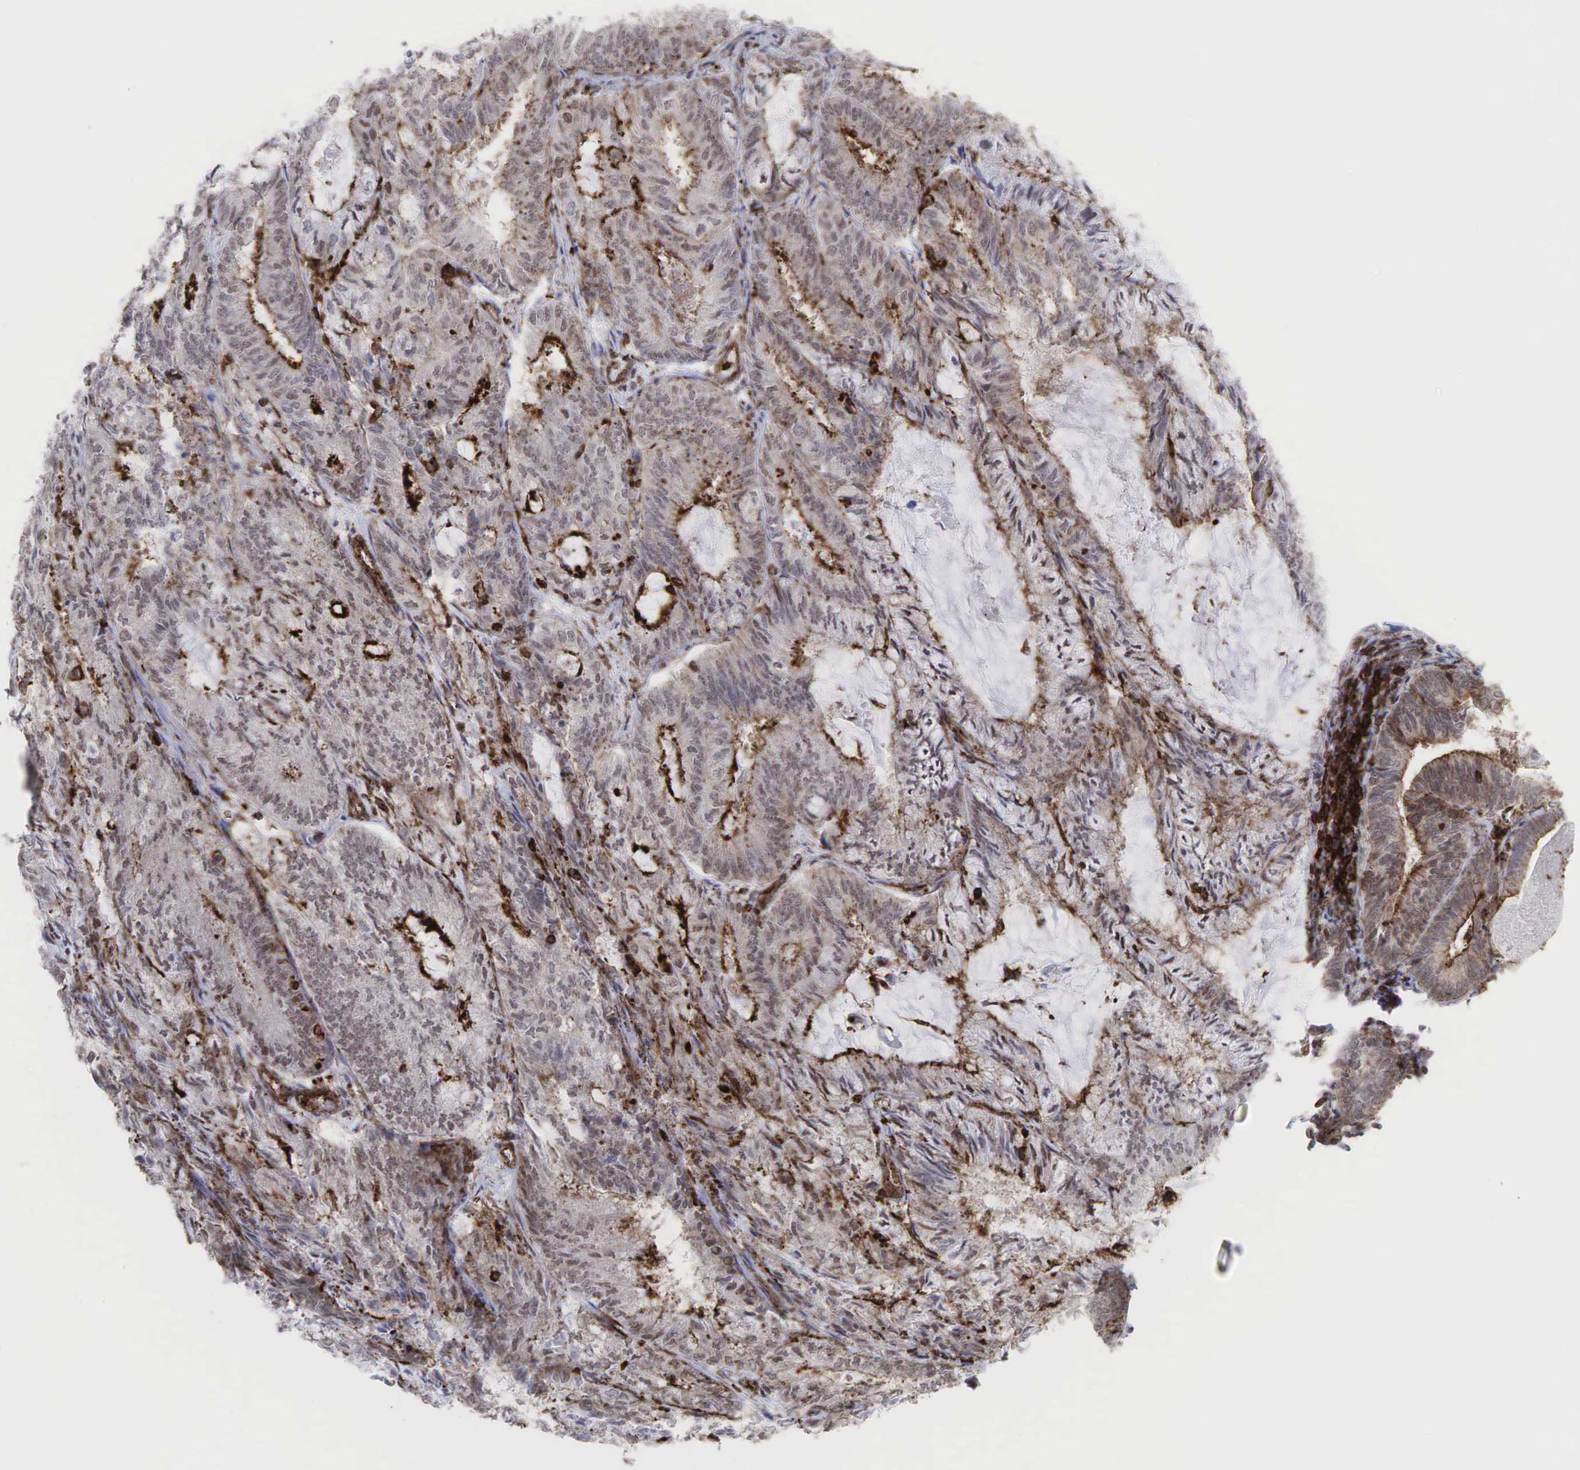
{"staining": {"intensity": "strong", "quantity": ">75%", "location": "cytoplasmic/membranous"}, "tissue": "endometrial cancer", "cell_type": "Tumor cells", "image_type": "cancer", "snomed": [{"axis": "morphology", "description": "Adenocarcinoma, NOS"}, {"axis": "topography", "description": "Endometrium"}], "caption": "Endometrial adenocarcinoma stained with a protein marker exhibits strong staining in tumor cells.", "gene": "GPRASP1", "patient": {"sex": "female", "age": 59}}